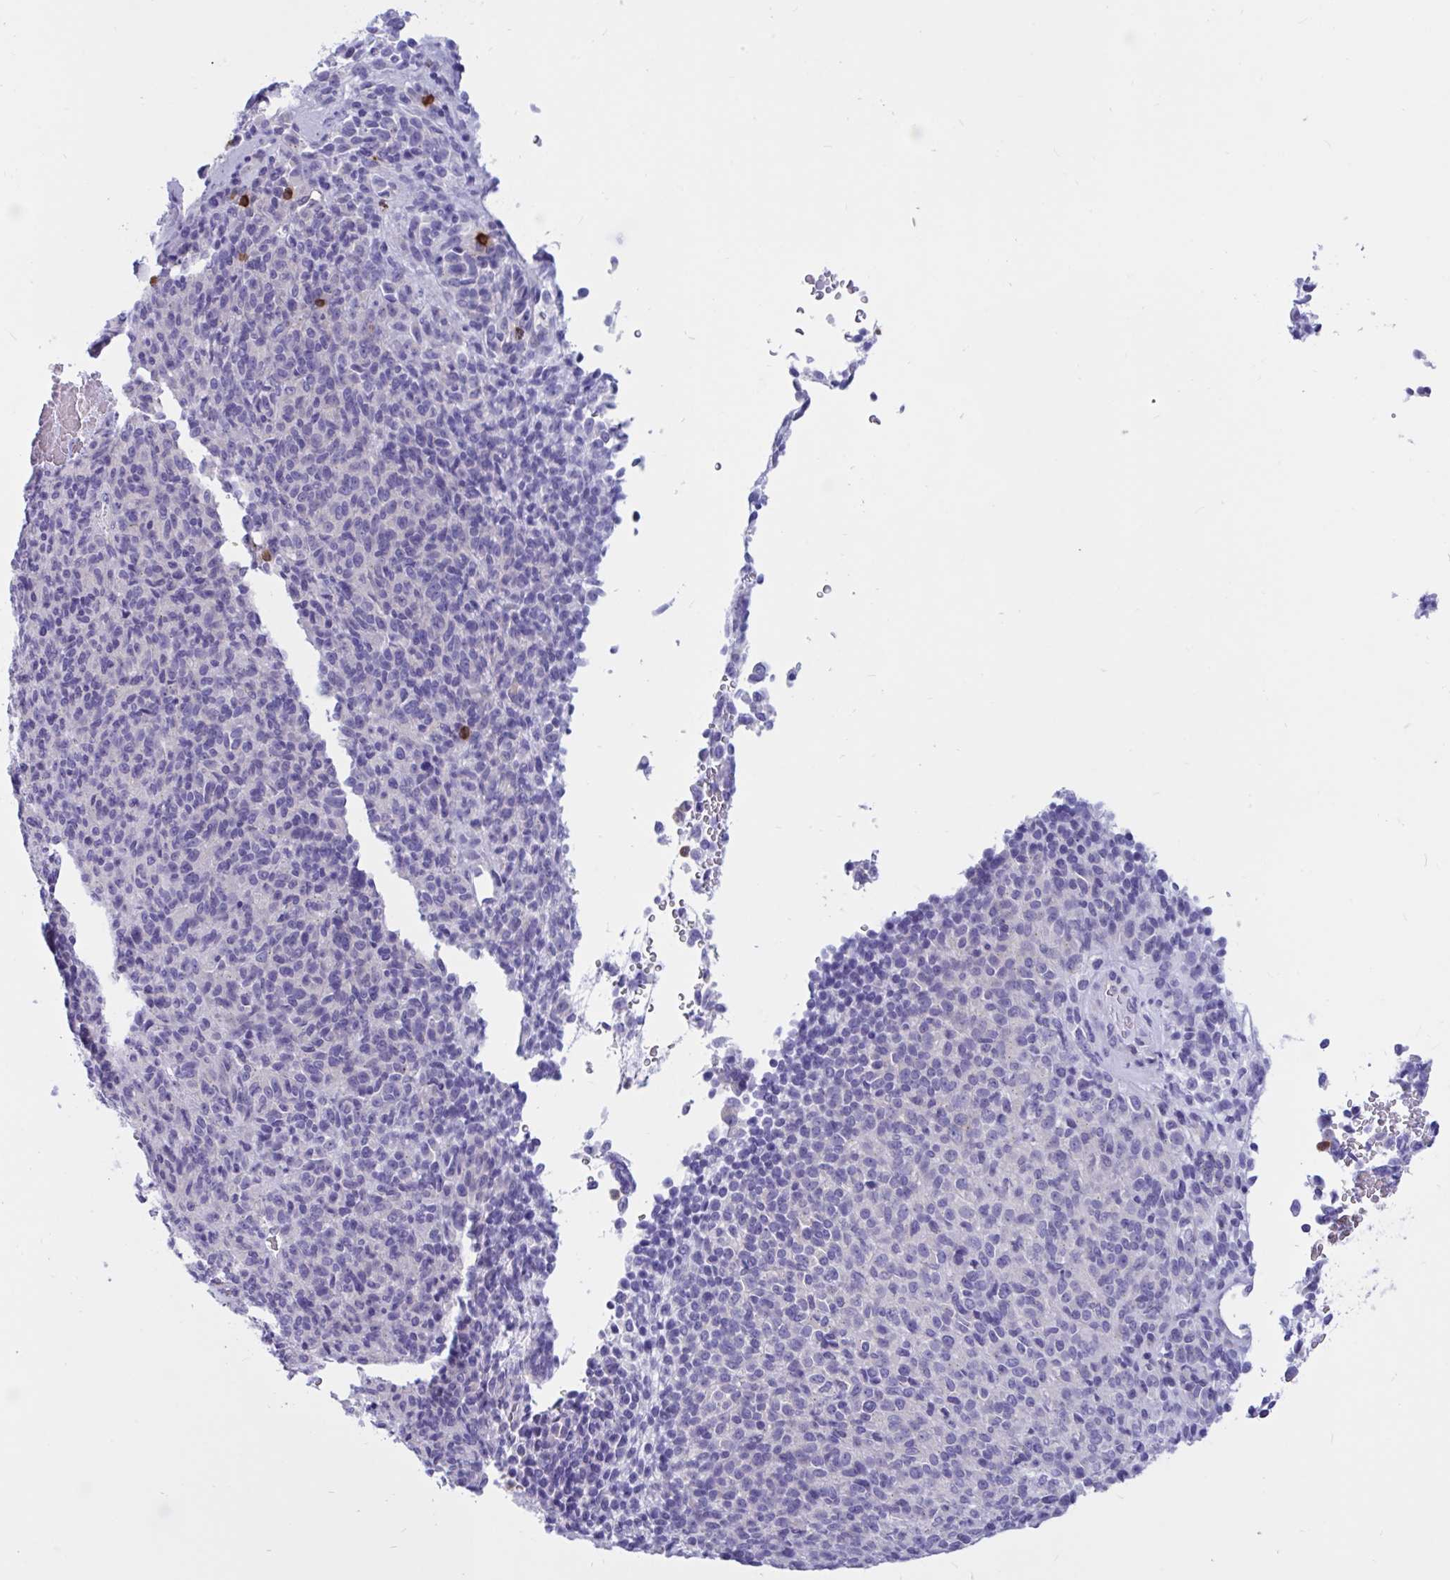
{"staining": {"intensity": "negative", "quantity": "none", "location": "none"}, "tissue": "melanoma", "cell_type": "Tumor cells", "image_type": "cancer", "snomed": [{"axis": "morphology", "description": "Malignant melanoma, Metastatic site"}, {"axis": "topography", "description": "Brain"}], "caption": "Melanoma was stained to show a protein in brown. There is no significant expression in tumor cells.", "gene": "RNASE3", "patient": {"sex": "female", "age": 56}}